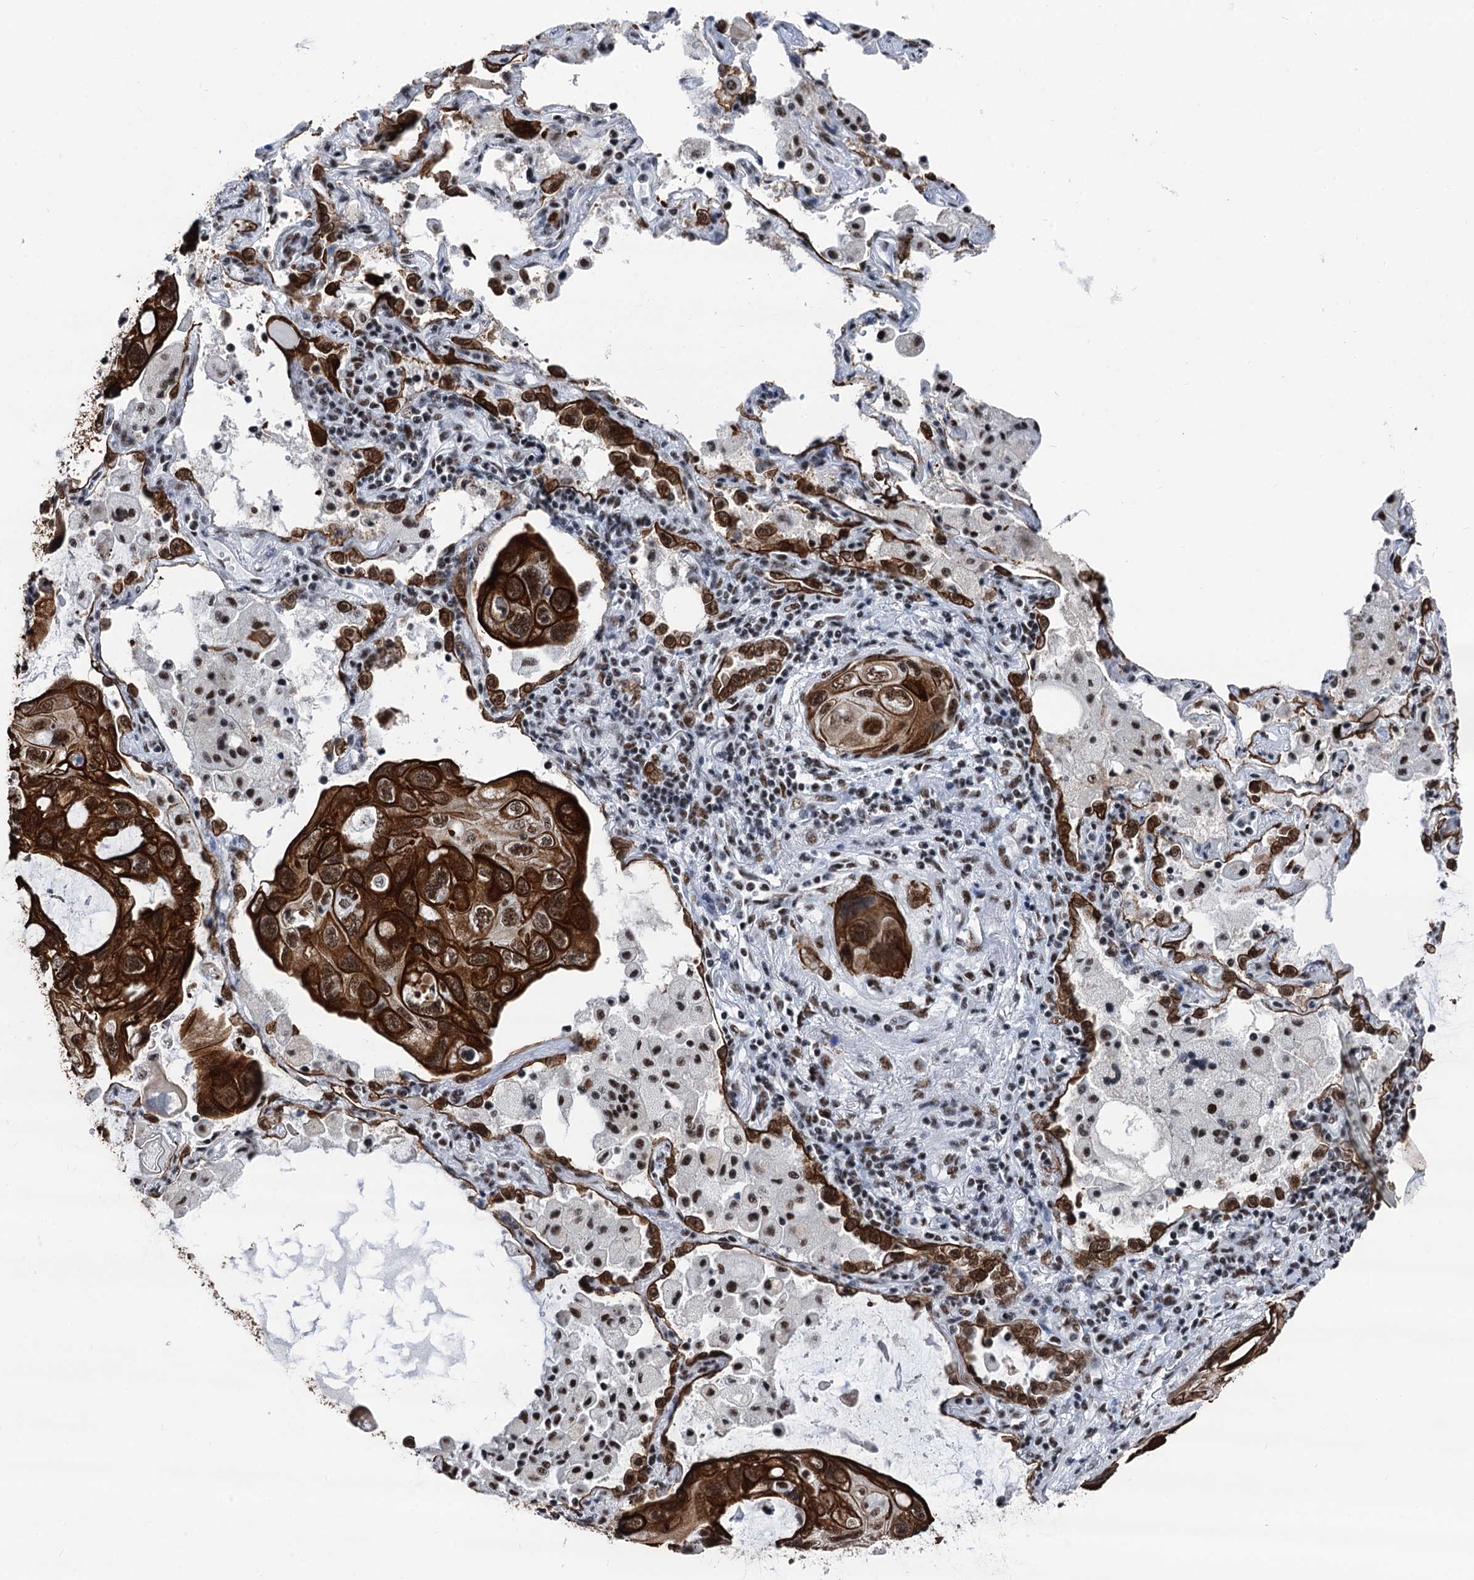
{"staining": {"intensity": "strong", "quantity": ">75%", "location": "cytoplasmic/membranous,nuclear"}, "tissue": "lung cancer", "cell_type": "Tumor cells", "image_type": "cancer", "snomed": [{"axis": "morphology", "description": "Squamous cell carcinoma, NOS"}, {"axis": "topography", "description": "Lung"}], "caption": "This is a micrograph of immunohistochemistry staining of lung cancer, which shows strong positivity in the cytoplasmic/membranous and nuclear of tumor cells.", "gene": "DDX23", "patient": {"sex": "female", "age": 73}}